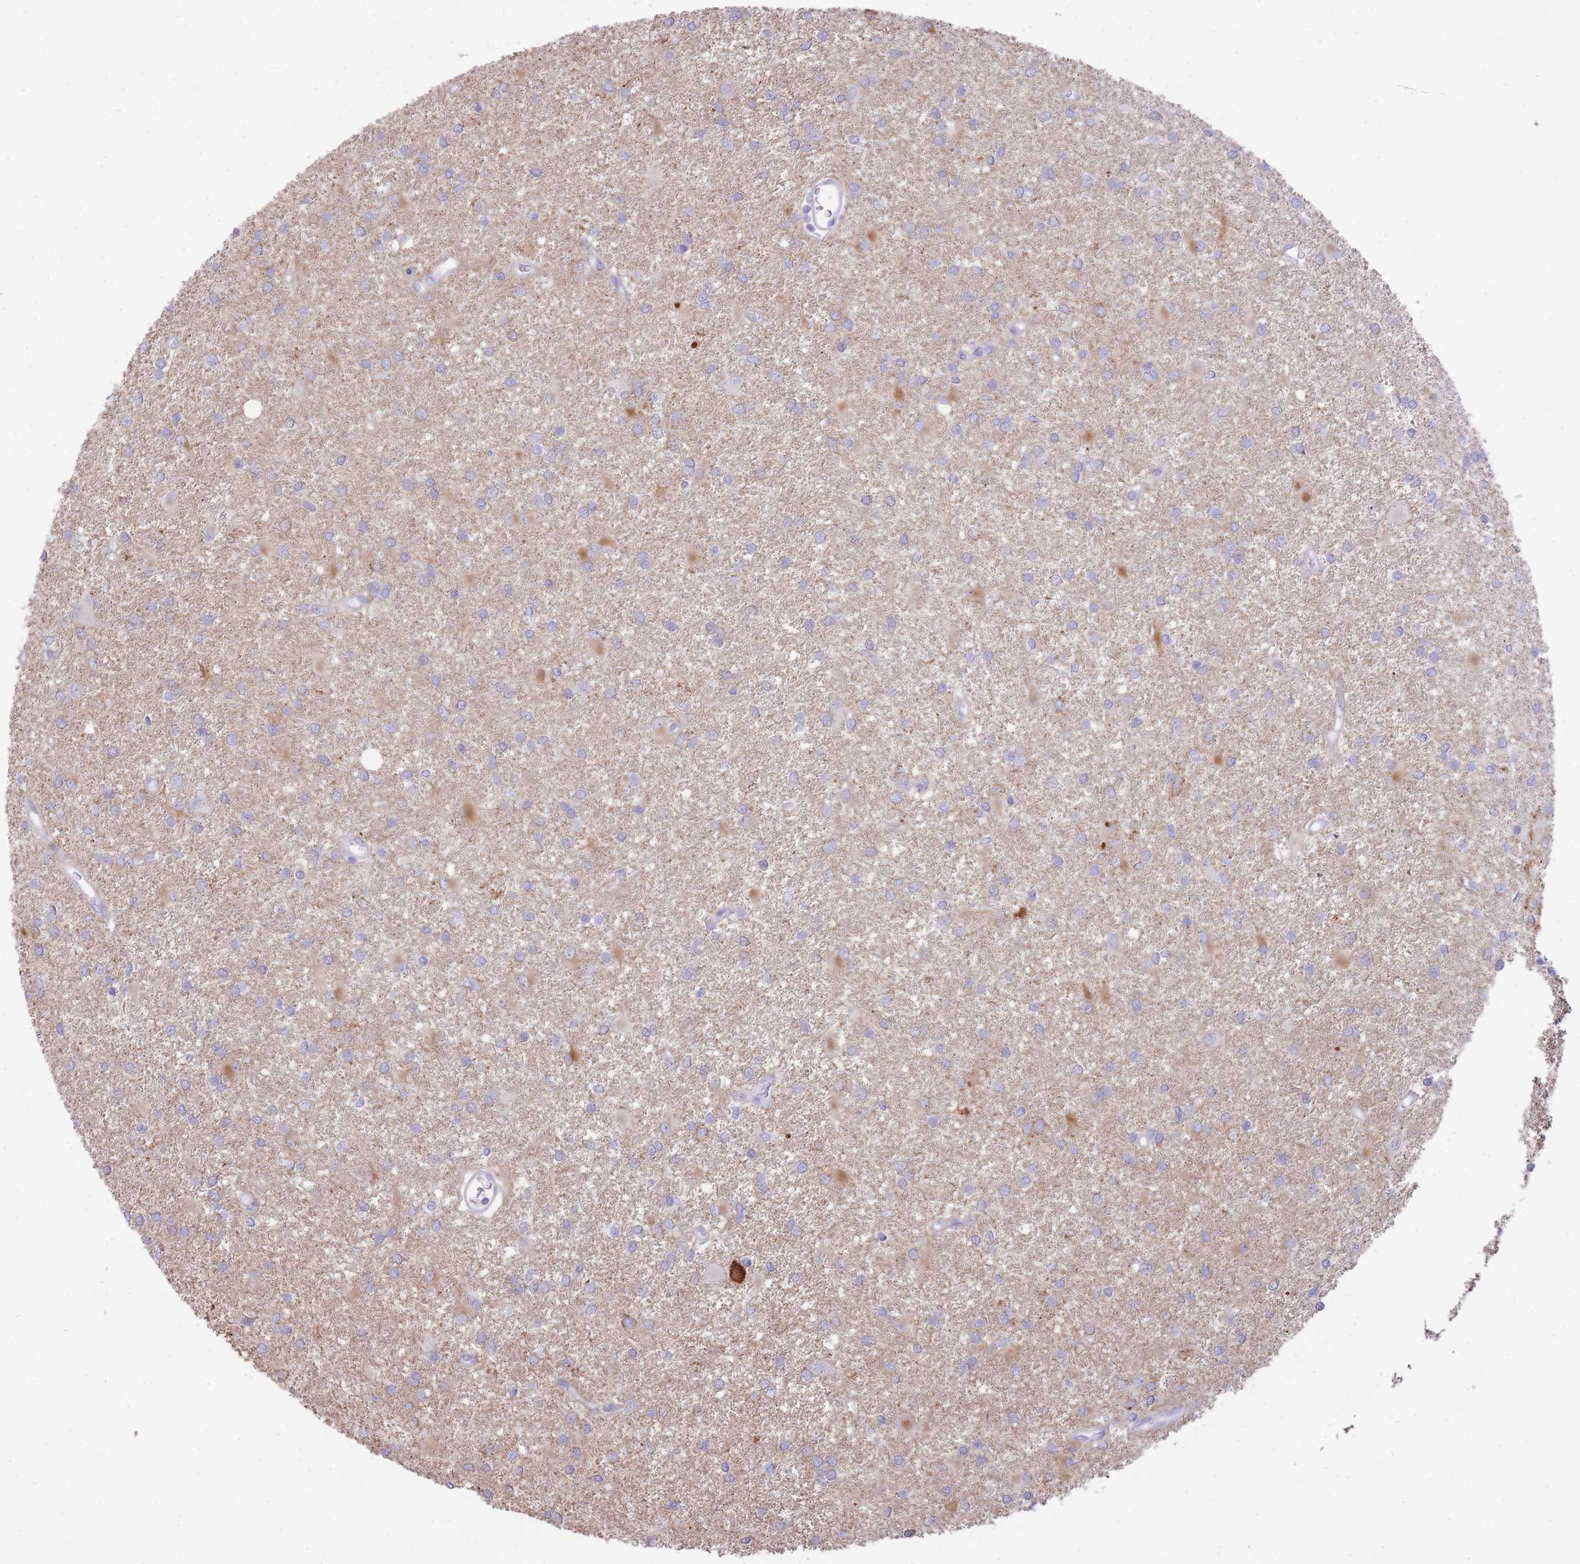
{"staining": {"intensity": "moderate", "quantity": "<25%", "location": "cytoplasmic/membranous"}, "tissue": "glioma", "cell_type": "Tumor cells", "image_type": "cancer", "snomed": [{"axis": "morphology", "description": "Glioma, malignant, High grade"}, {"axis": "topography", "description": "Brain"}], "caption": "Immunohistochemical staining of human glioma demonstrates moderate cytoplasmic/membranous protein positivity in about <25% of tumor cells.", "gene": "UTP14A", "patient": {"sex": "female", "age": 50}}